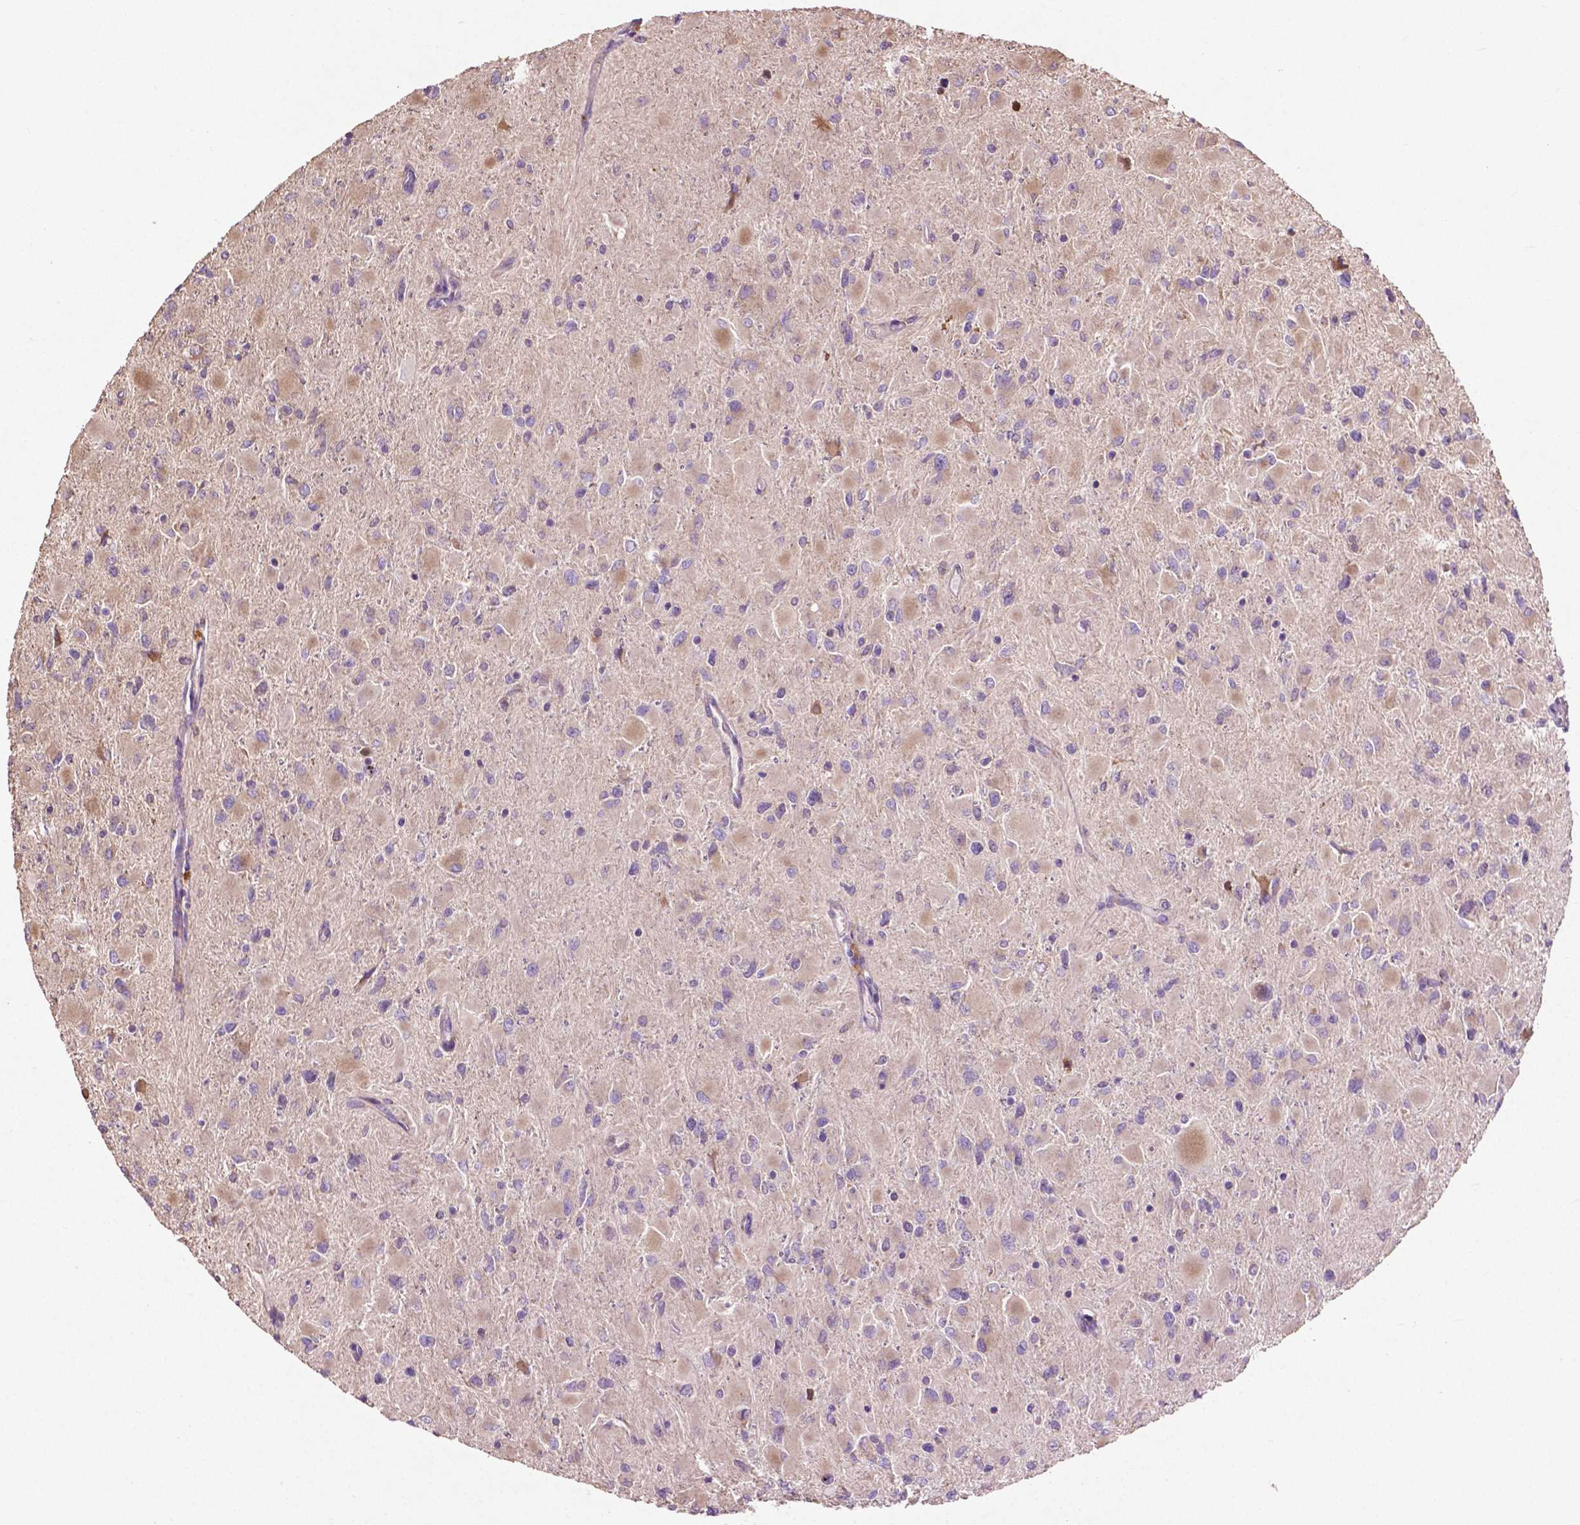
{"staining": {"intensity": "negative", "quantity": "none", "location": "none"}, "tissue": "glioma", "cell_type": "Tumor cells", "image_type": "cancer", "snomed": [{"axis": "morphology", "description": "Glioma, malignant, High grade"}, {"axis": "topography", "description": "Cerebral cortex"}], "caption": "The micrograph displays no staining of tumor cells in glioma.", "gene": "MBTPS1", "patient": {"sex": "female", "age": 36}}